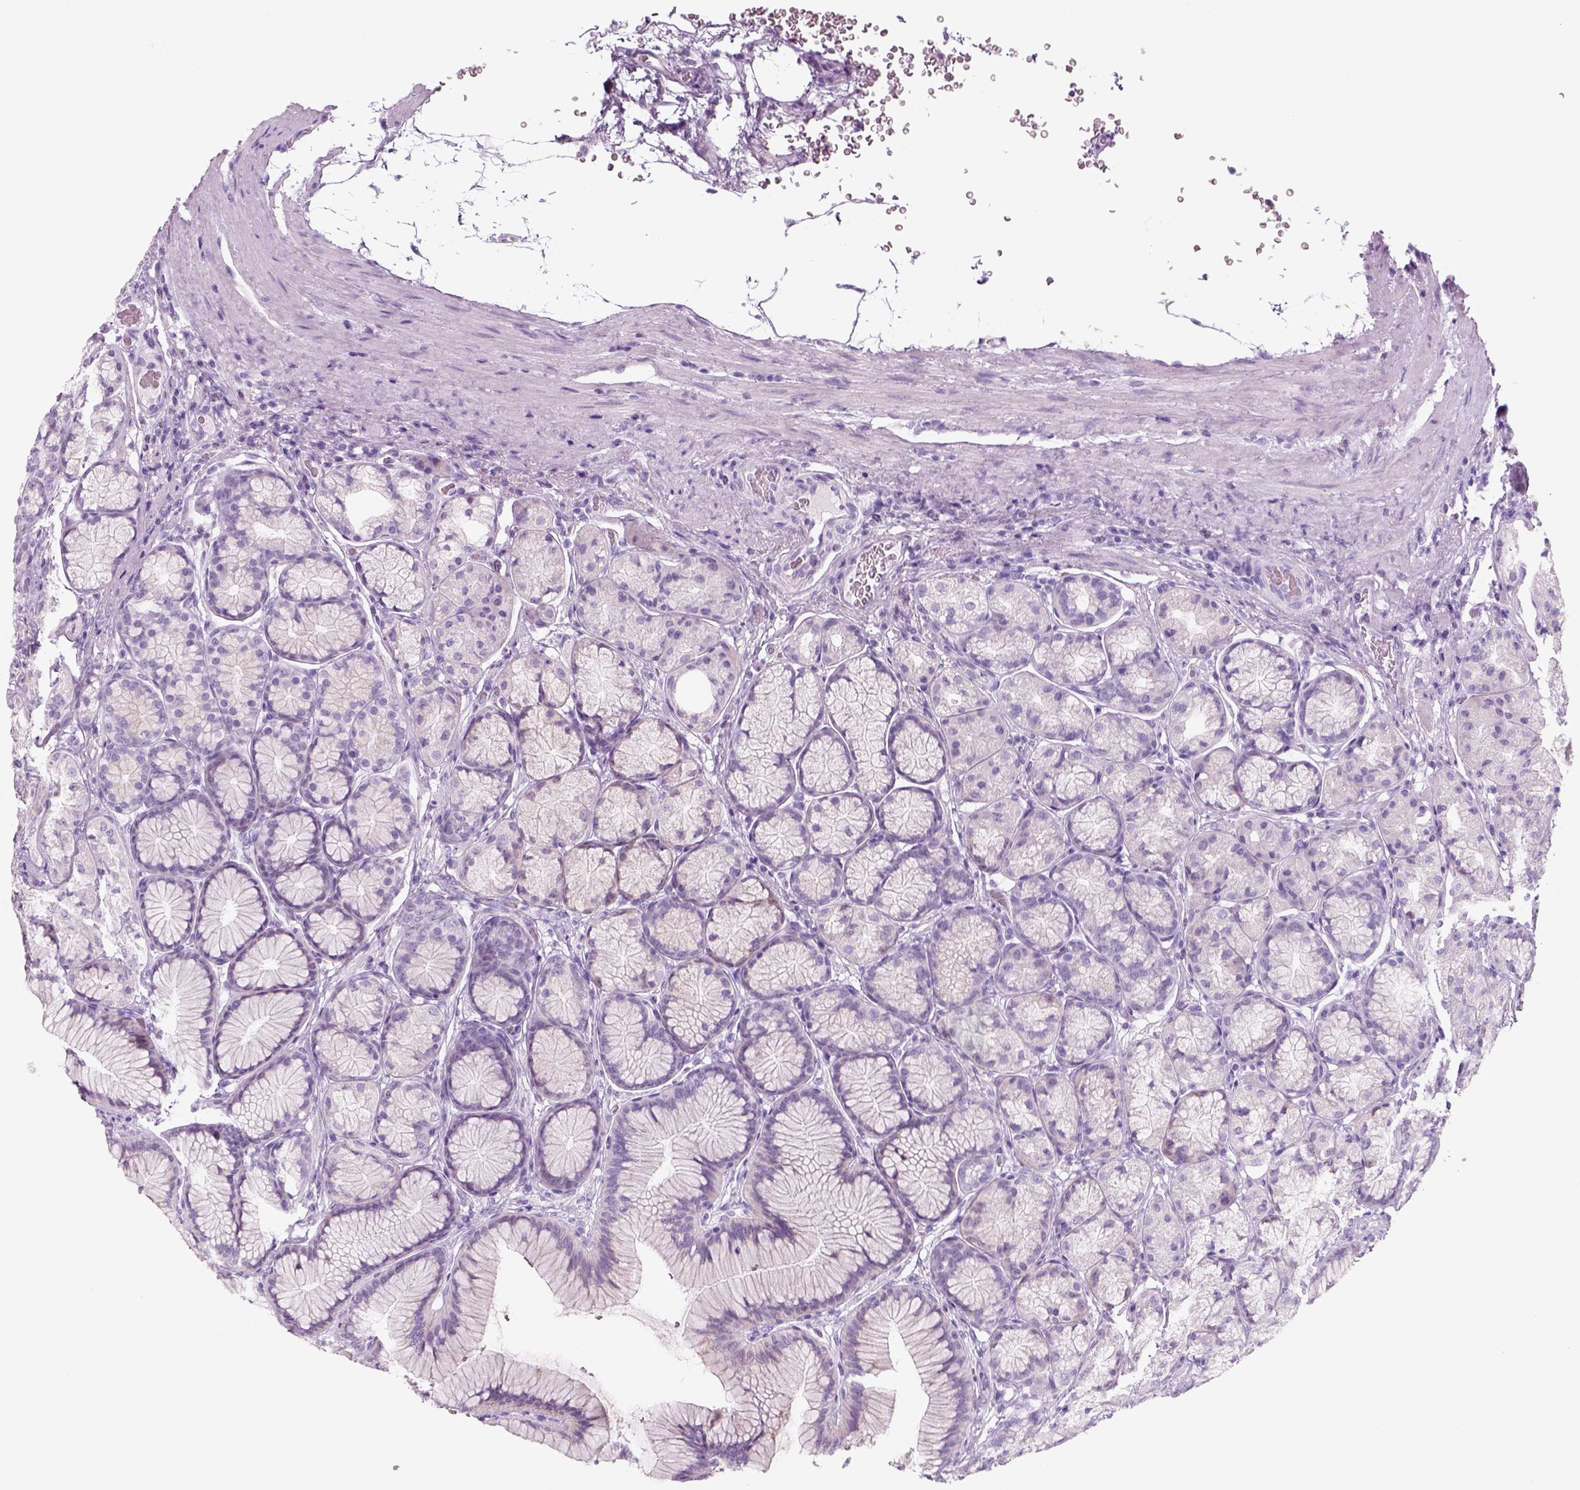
{"staining": {"intensity": "negative", "quantity": "none", "location": "none"}, "tissue": "stomach", "cell_type": "Glandular cells", "image_type": "normal", "snomed": [{"axis": "morphology", "description": "Normal tissue, NOS"}, {"axis": "morphology", "description": "Adenocarcinoma, NOS"}, {"axis": "morphology", "description": "Adenocarcinoma, High grade"}, {"axis": "topography", "description": "Stomach, upper"}, {"axis": "topography", "description": "Stomach"}], "caption": "This micrograph is of benign stomach stained with immunohistochemistry (IHC) to label a protein in brown with the nuclei are counter-stained blue. There is no positivity in glandular cells.", "gene": "KRTAP11", "patient": {"sex": "female", "age": 65}}